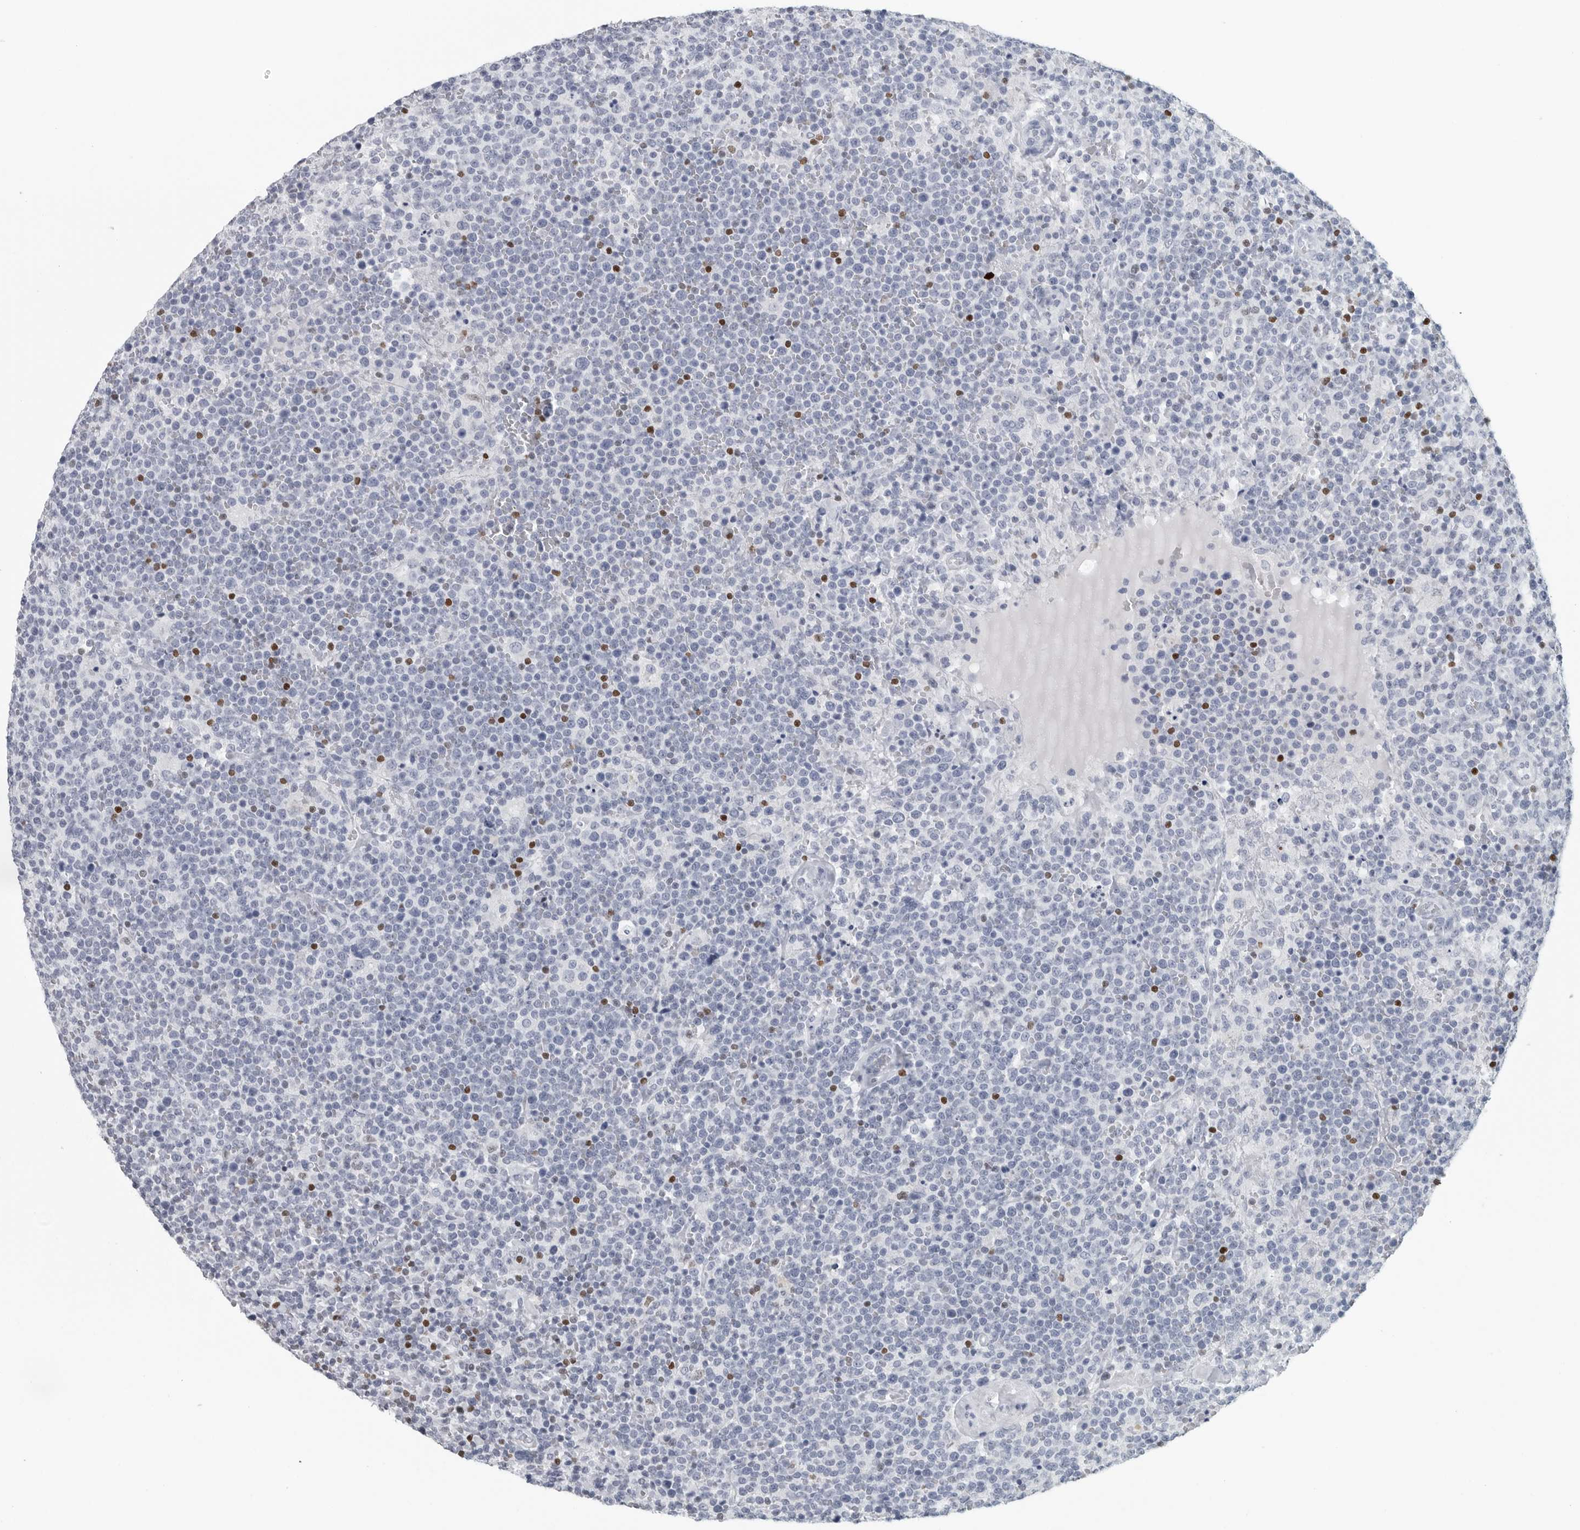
{"staining": {"intensity": "negative", "quantity": "none", "location": "none"}, "tissue": "lymphoma", "cell_type": "Tumor cells", "image_type": "cancer", "snomed": [{"axis": "morphology", "description": "Malignant lymphoma, non-Hodgkin's type, High grade"}, {"axis": "topography", "description": "Lymph node"}], "caption": "The photomicrograph displays no staining of tumor cells in high-grade malignant lymphoma, non-Hodgkin's type.", "gene": "SATB2", "patient": {"sex": "male", "age": 61}}